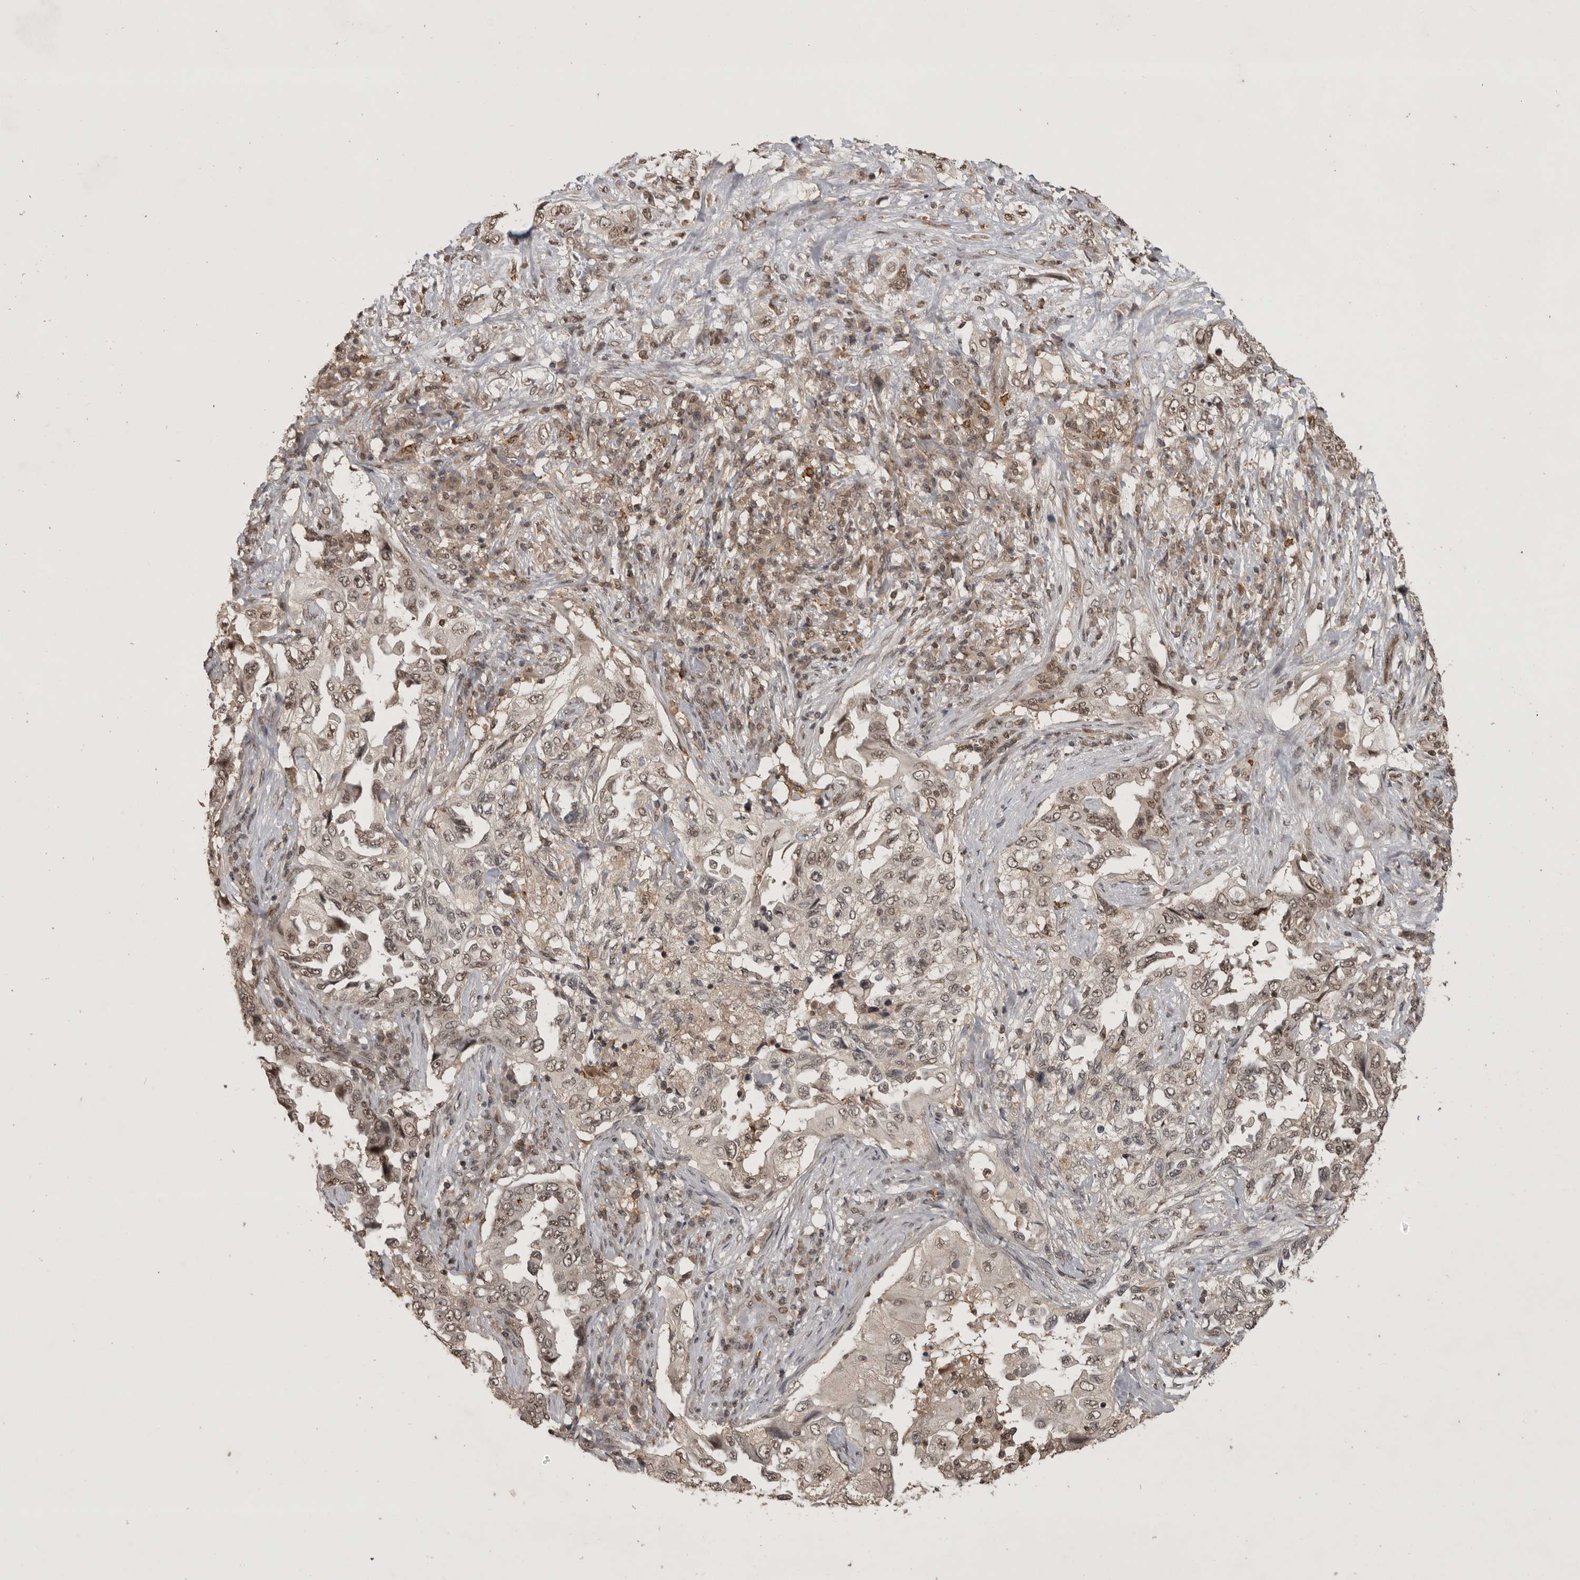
{"staining": {"intensity": "weak", "quantity": ">75%", "location": "nuclear"}, "tissue": "lung cancer", "cell_type": "Tumor cells", "image_type": "cancer", "snomed": [{"axis": "morphology", "description": "Adenocarcinoma, NOS"}, {"axis": "topography", "description": "Lung"}], "caption": "A brown stain labels weak nuclear staining of a protein in human adenocarcinoma (lung) tumor cells.", "gene": "CBLL1", "patient": {"sex": "female", "age": 51}}